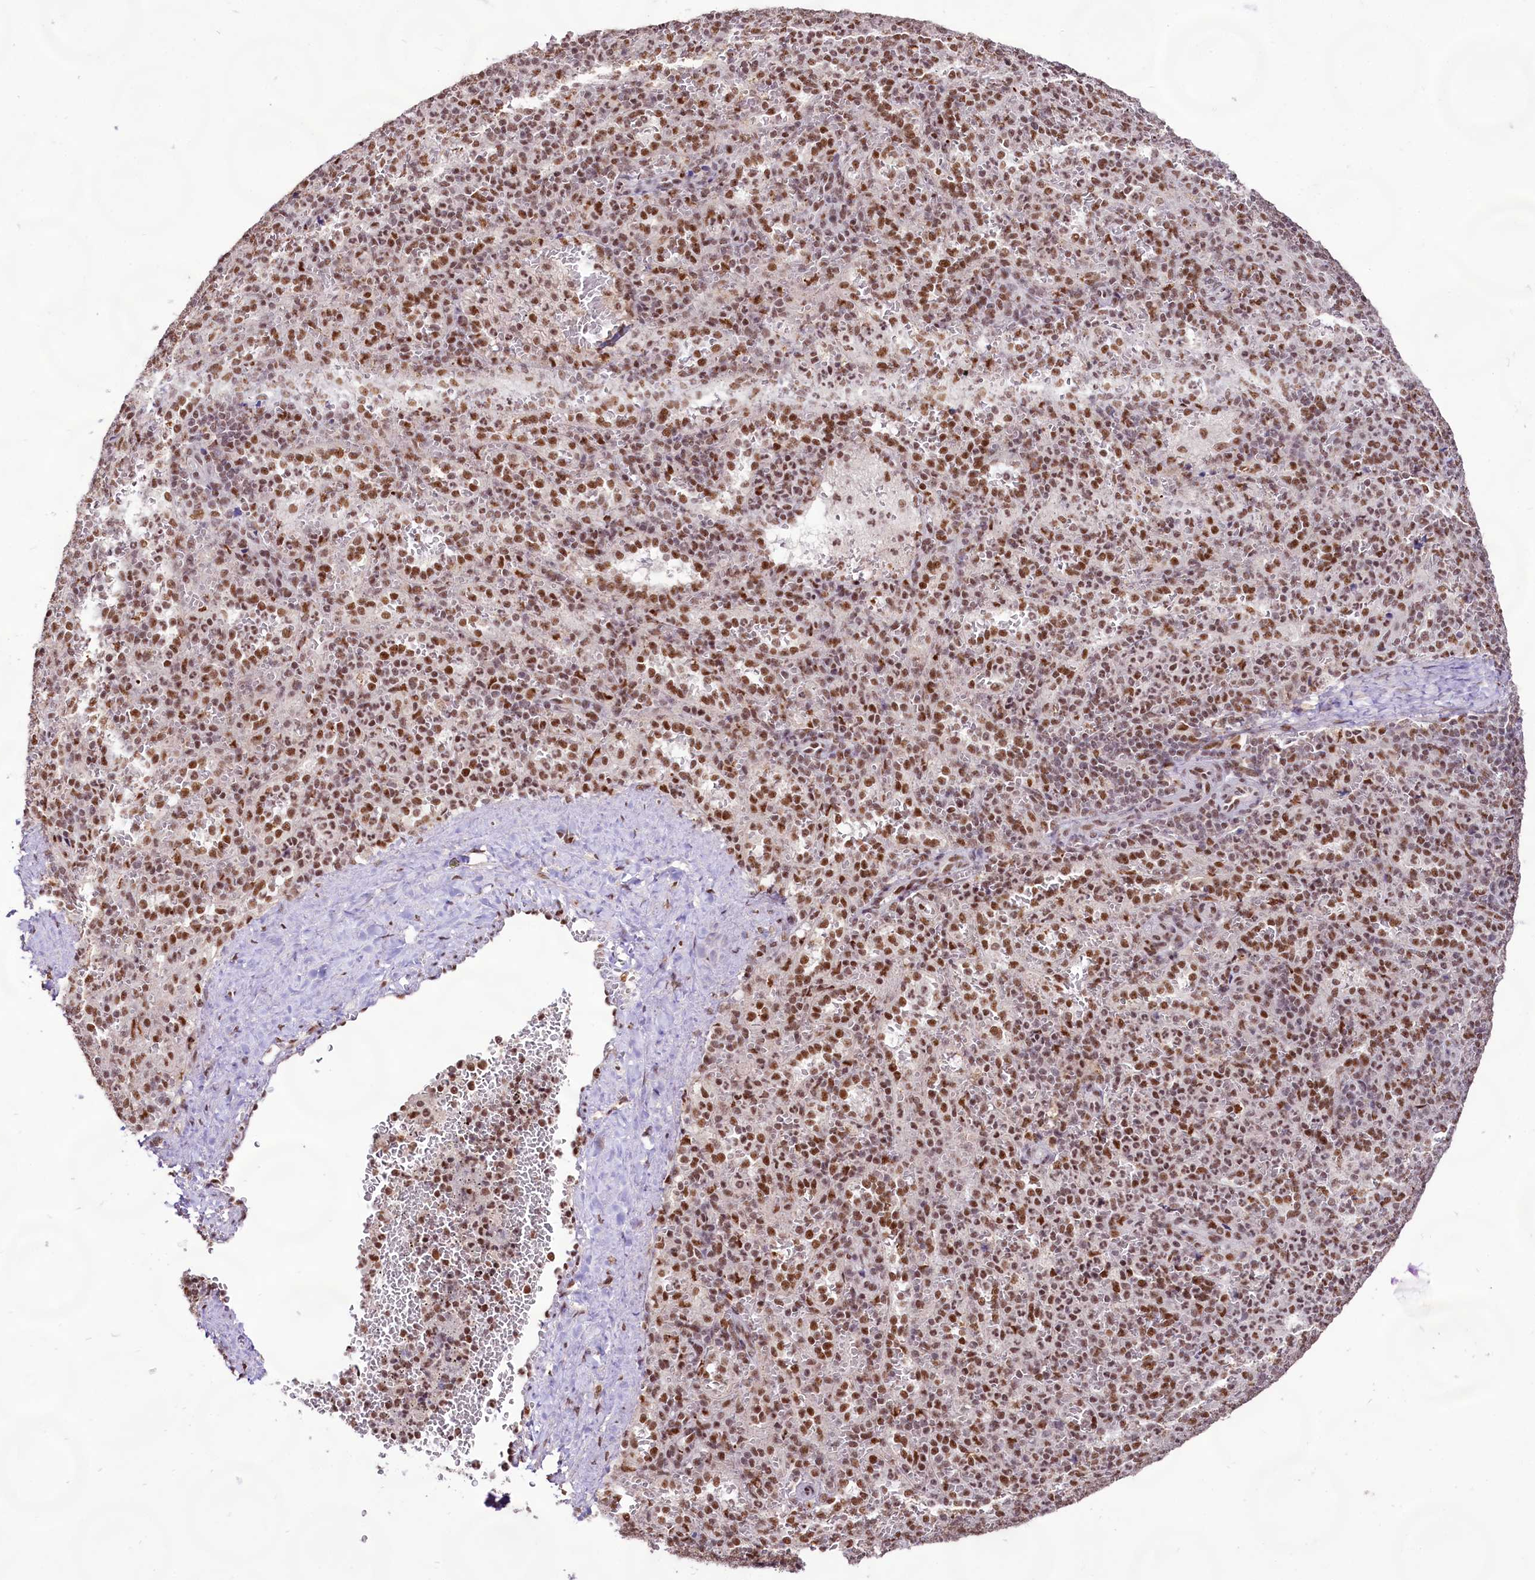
{"staining": {"intensity": "moderate", "quantity": ">75%", "location": "nuclear"}, "tissue": "spleen", "cell_type": "Cells in red pulp", "image_type": "normal", "snomed": [{"axis": "morphology", "description": "Normal tissue, NOS"}, {"axis": "topography", "description": "Spleen"}], "caption": "Protein staining of unremarkable spleen reveals moderate nuclear expression in about >75% of cells in red pulp. The protein is shown in brown color, while the nuclei are stained blue.", "gene": "HIRA", "patient": {"sex": "female", "age": 21}}